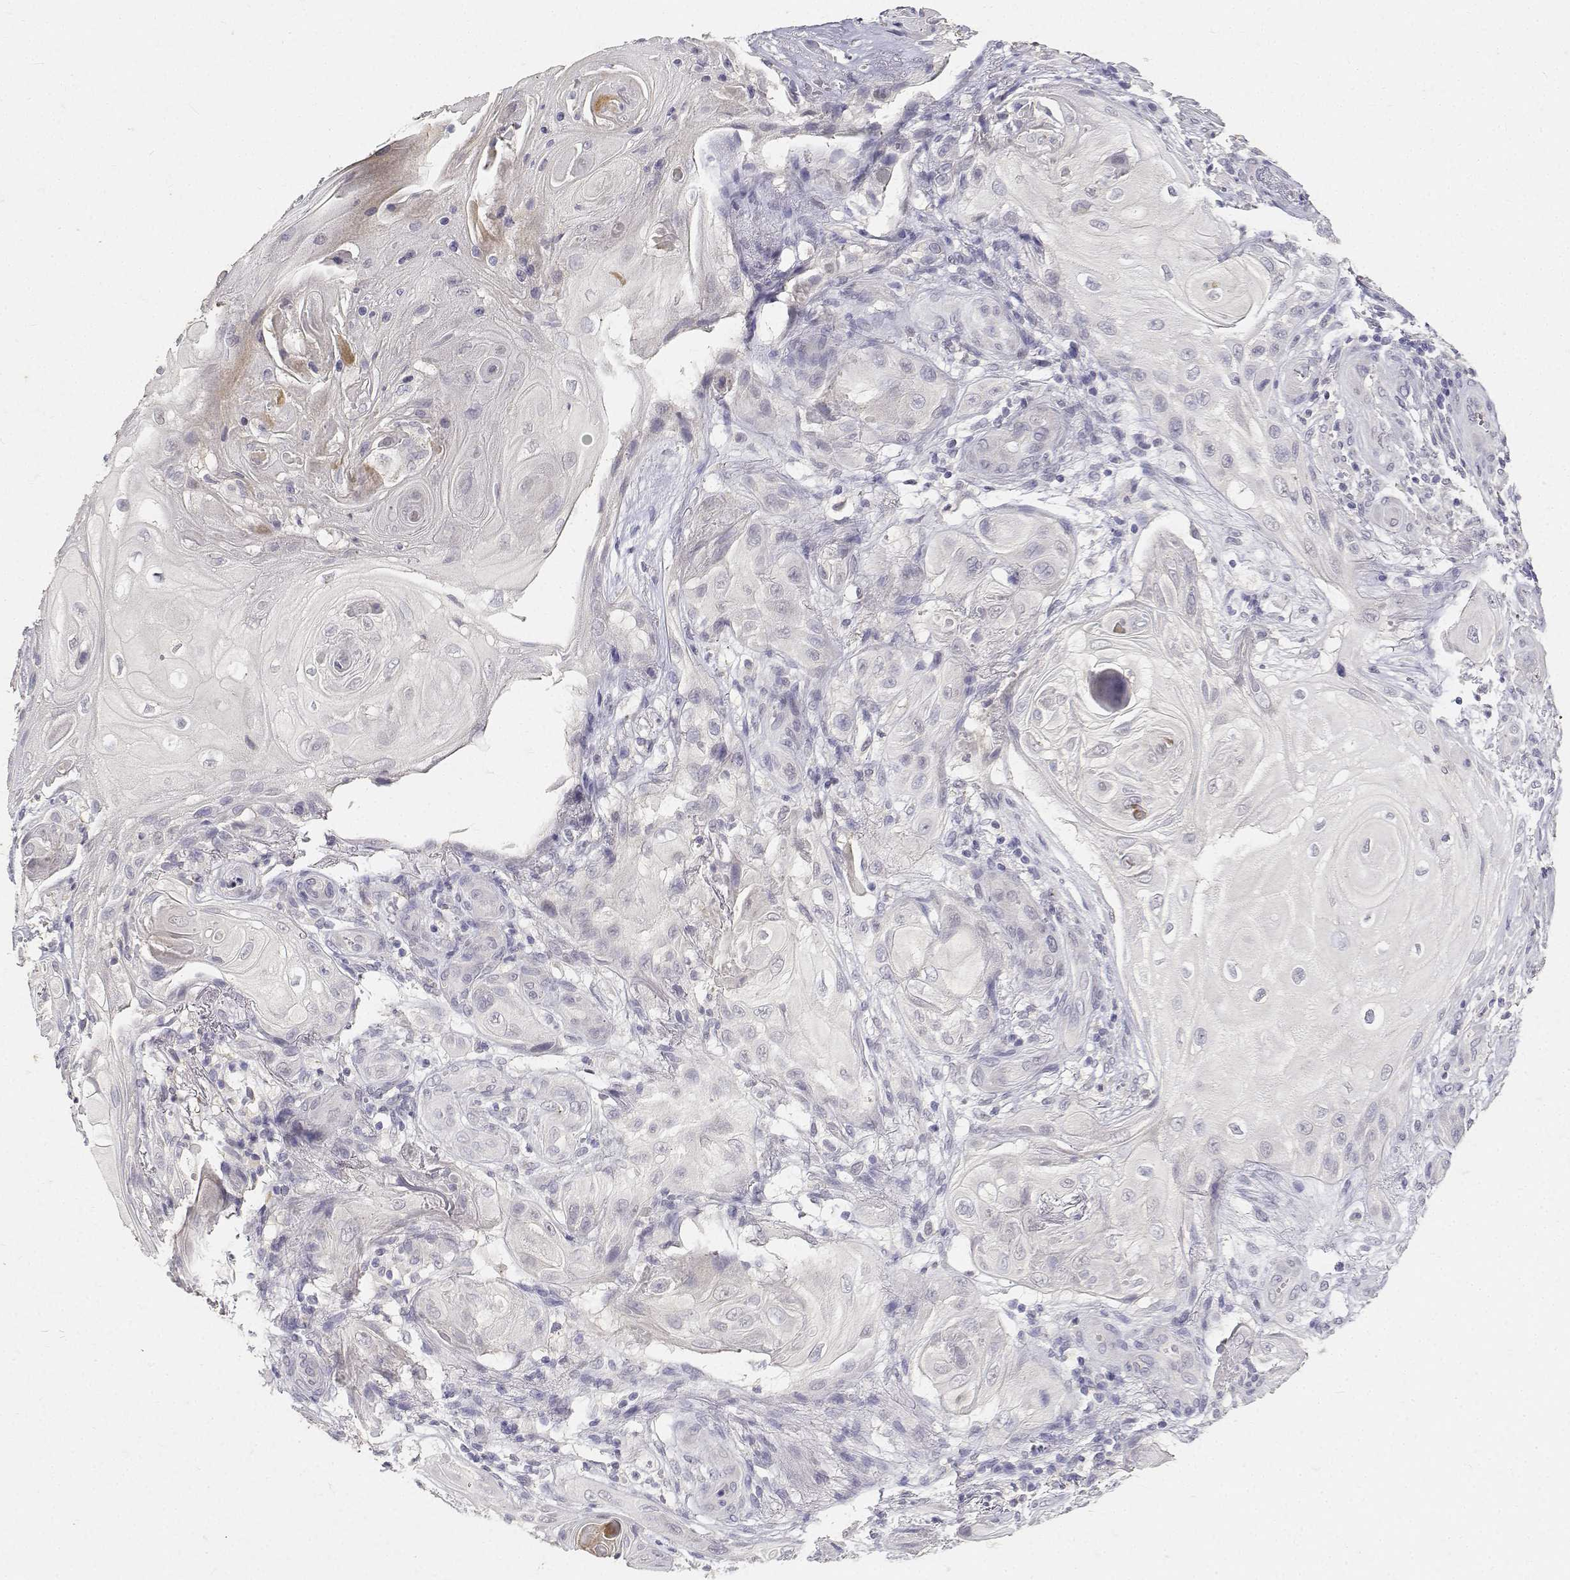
{"staining": {"intensity": "negative", "quantity": "none", "location": "none"}, "tissue": "skin cancer", "cell_type": "Tumor cells", "image_type": "cancer", "snomed": [{"axis": "morphology", "description": "Squamous cell carcinoma, NOS"}, {"axis": "topography", "description": "Skin"}], "caption": "Immunohistochemical staining of human skin squamous cell carcinoma displays no significant expression in tumor cells.", "gene": "PAEP", "patient": {"sex": "male", "age": 62}}